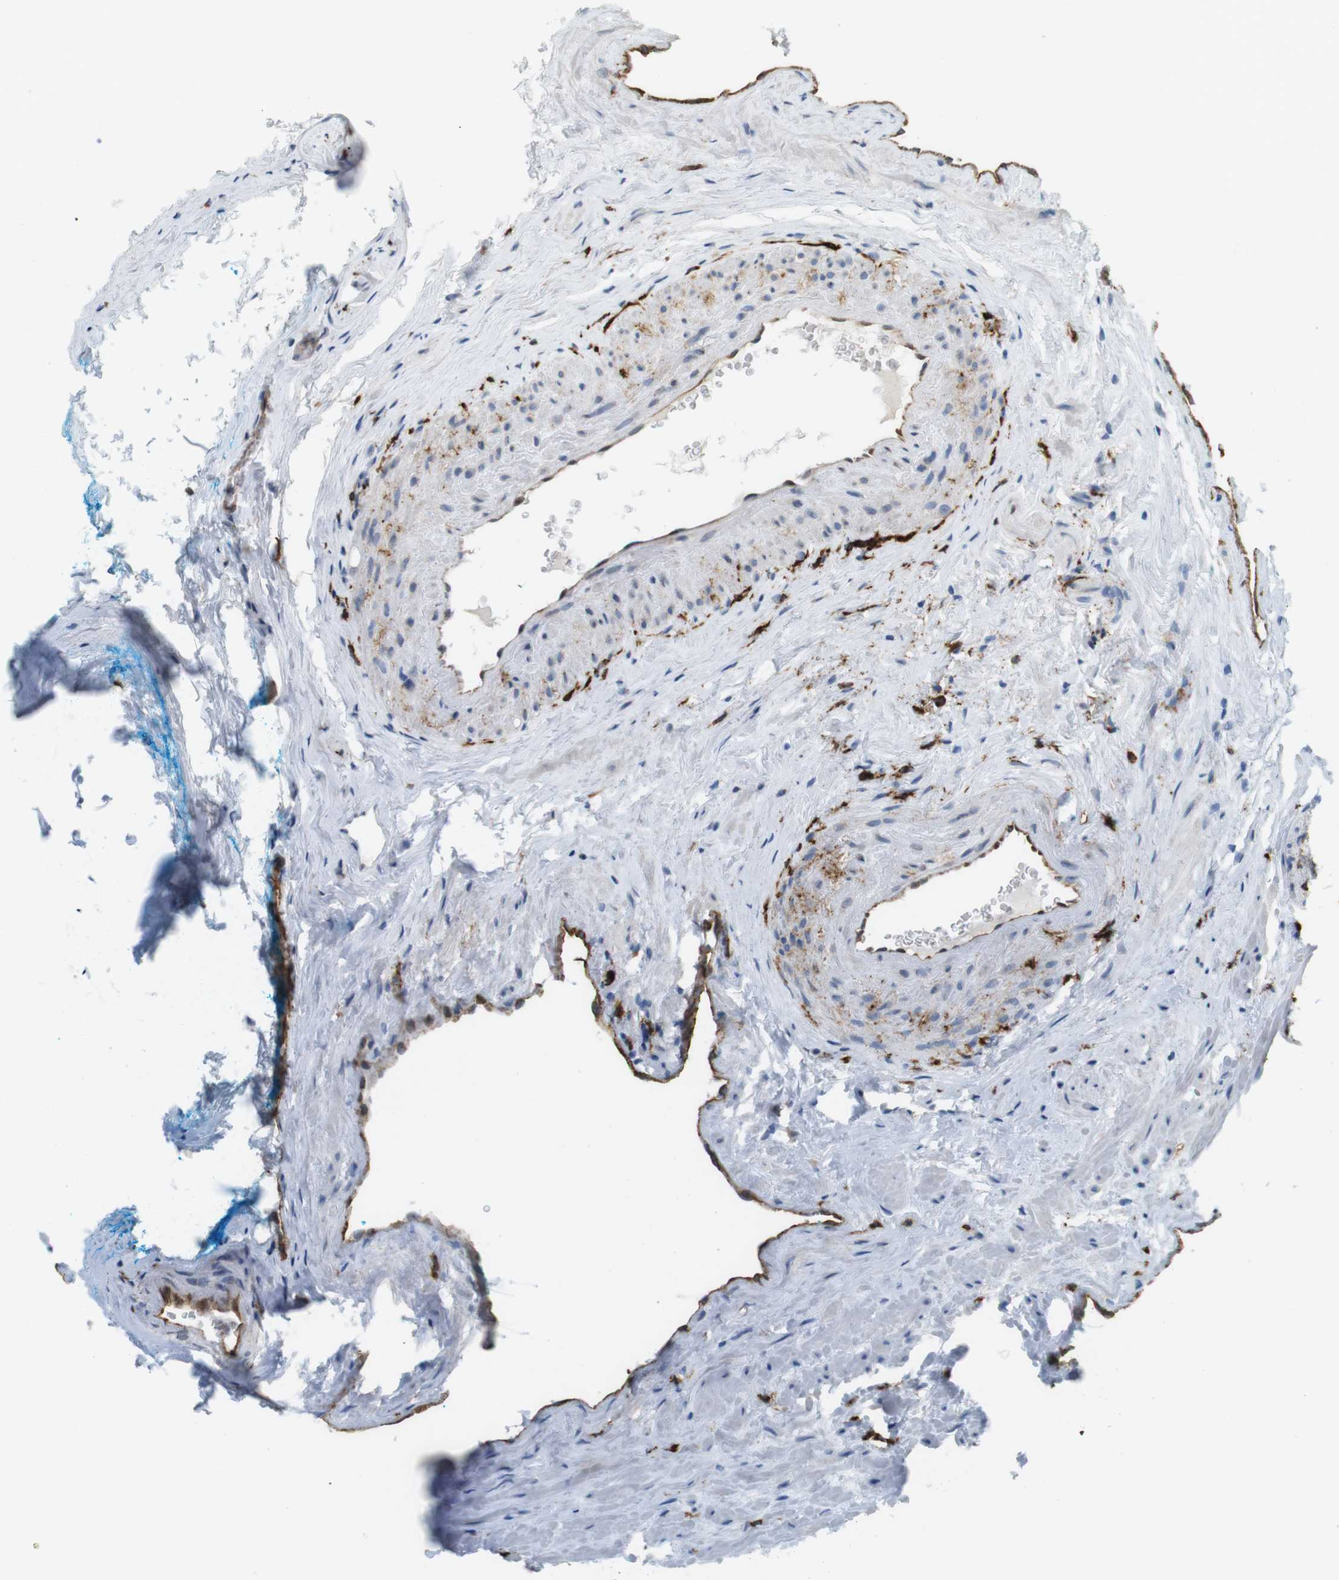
{"staining": {"intensity": "negative", "quantity": "none", "location": "none"}, "tissue": "prostate cancer", "cell_type": "Tumor cells", "image_type": "cancer", "snomed": [{"axis": "morphology", "description": "Adenocarcinoma, High grade"}, {"axis": "topography", "description": "Prostate"}], "caption": "IHC of prostate cancer (adenocarcinoma (high-grade)) shows no staining in tumor cells.", "gene": "HLA-DRA", "patient": {"sex": "male", "age": 64}}